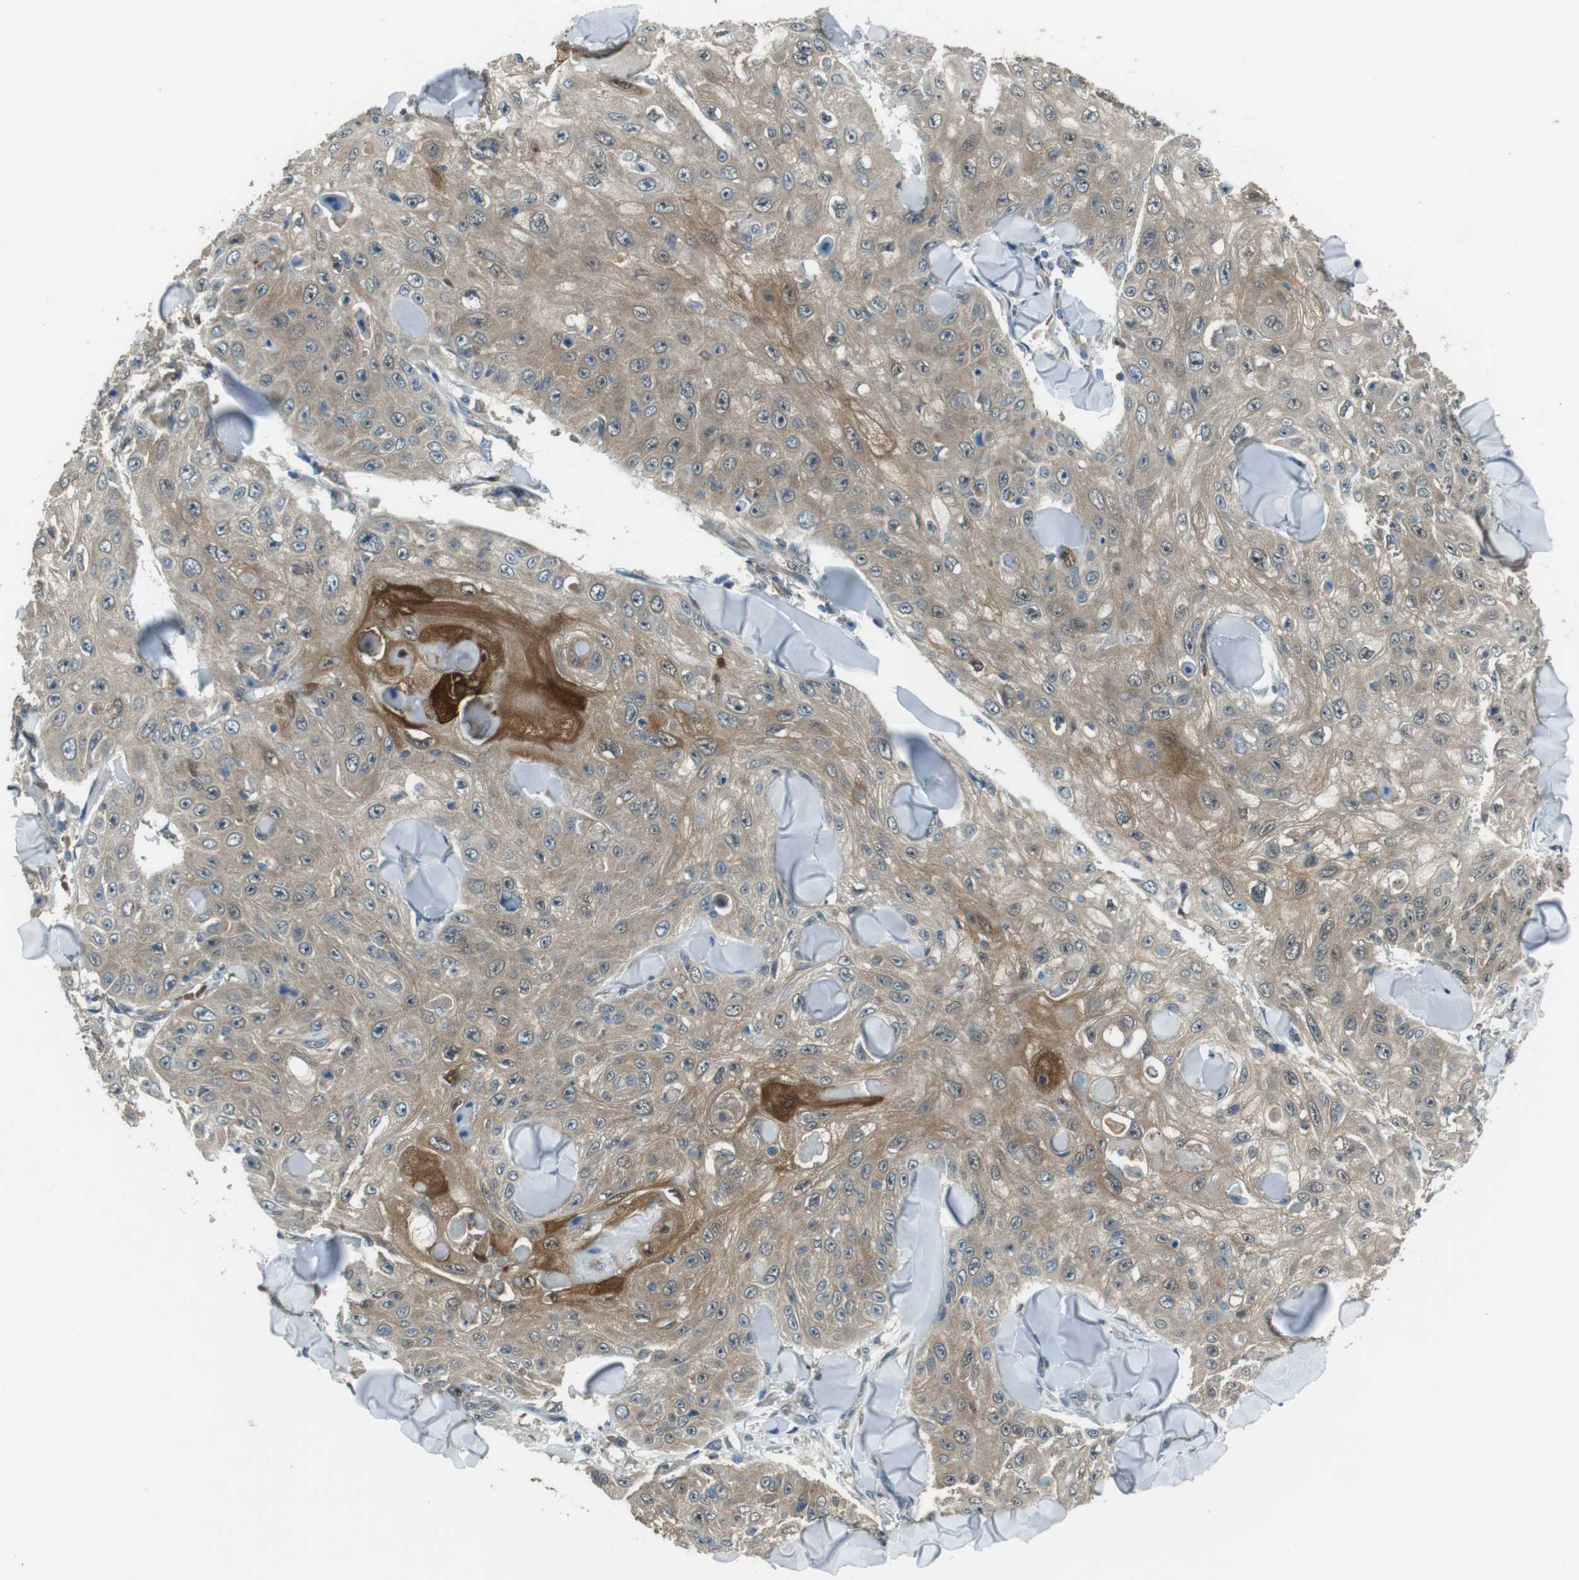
{"staining": {"intensity": "weak", "quantity": ">75%", "location": "cytoplasmic/membranous"}, "tissue": "skin cancer", "cell_type": "Tumor cells", "image_type": "cancer", "snomed": [{"axis": "morphology", "description": "Squamous cell carcinoma, NOS"}, {"axis": "topography", "description": "Skin"}], "caption": "A brown stain highlights weak cytoplasmic/membranous staining of a protein in skin squamous cell carcinoma tumor cells.", "gene": "MFAP3", "patient": {"sex": "male", "age": 86}}